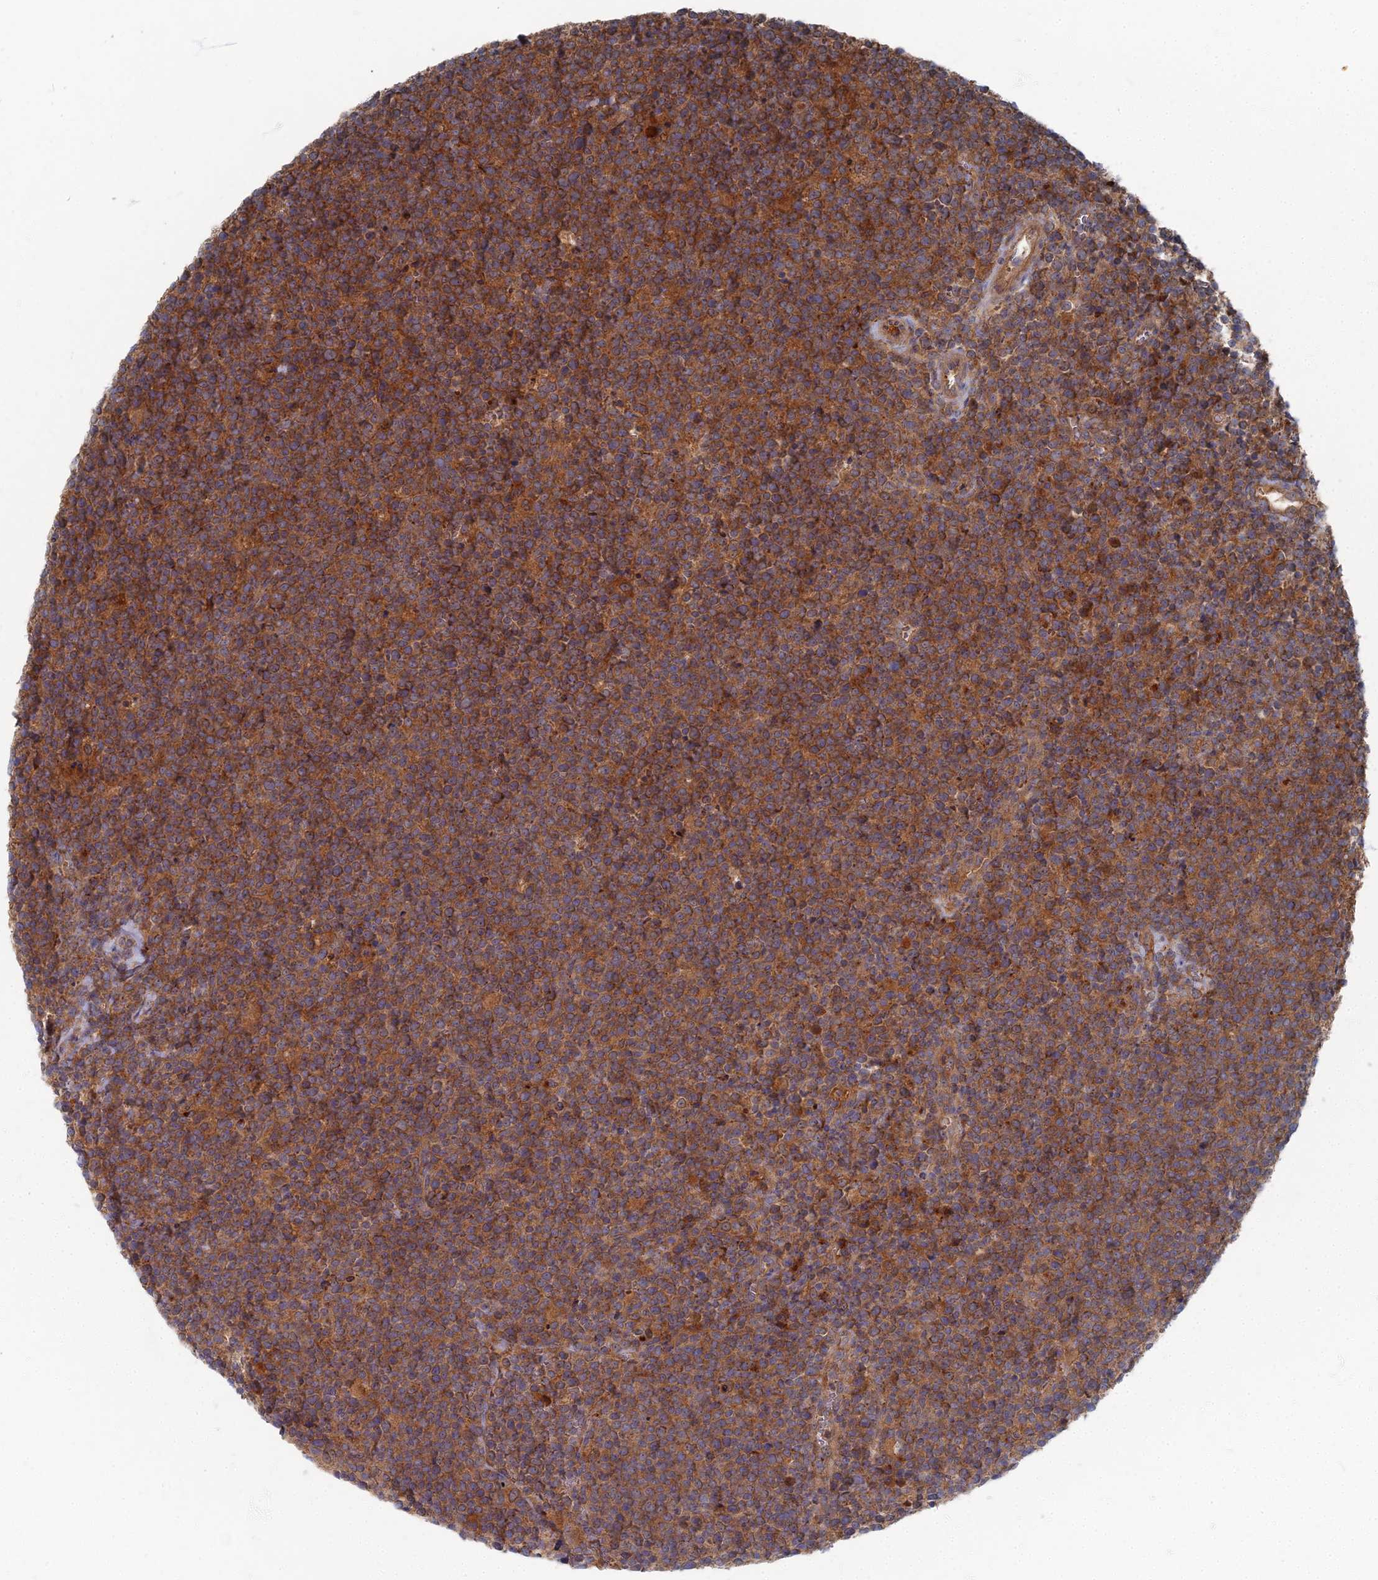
{"staining": {"intensity": "strong", "quantity": ">75%", "location": "cytoplasmic/membranous"}, "tissue": "lymphoma", "cell_type": "Tumor cells", "image_type": "cancer", "snomed": [{"axis": "morphology", "description": "Malignant lymphoma, non-Hodgkin's type, High grade"}, {"axis": "topography", "description": "Lymph node"}], "caption": "Lymphoma was stained to show a protein in brown. There is high levels of strong cytoplasmic/membranous expression in approximately >75% of tumor cells. (Brightfield microscopy of DAB IHC at high magnification).", "gene": "PPCDC", "patient": {"sex": "male", "age": 61}}